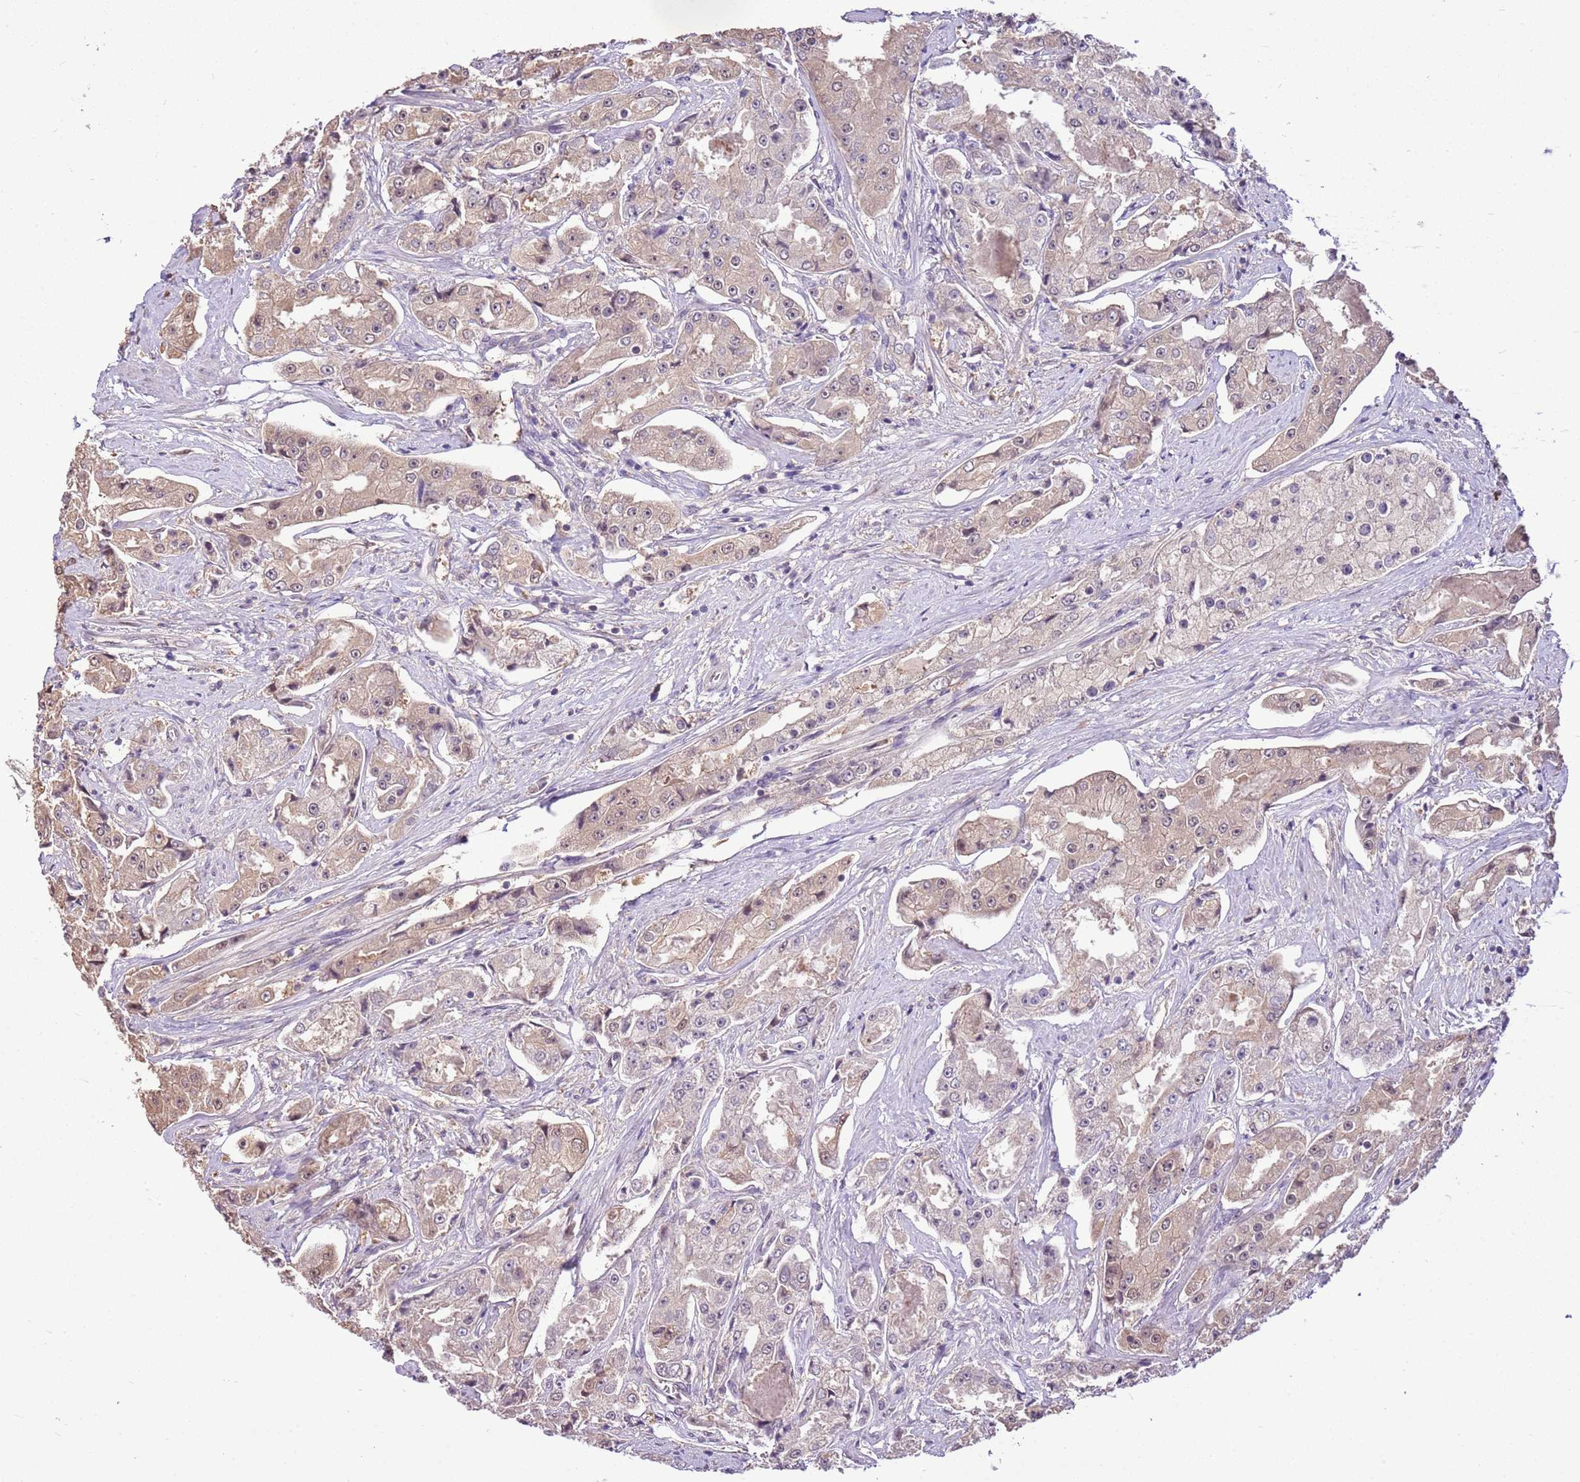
{"staining": {"intensity": "weak", "quantity": ">75%", "location": "cytoplasmic/membranous"}, "tissue": "prostate cancer", "cell_type": "Tumor cells", "image_type": "cancer", "snomed": [{"axis": "morphology", "description": "Adenocarcinoma, High grade"}, {"axis": "topography", "description": "Prostate"}], "caption": "The photomicrograph displays a brown stain indicating the presence of a protein in the cytoplasmic/membranous of tumor cells in prostate cancer (high-grade adenocarcinoma).", "gene": "BBS5", "patient": {"sex": "male", "age": 73}}